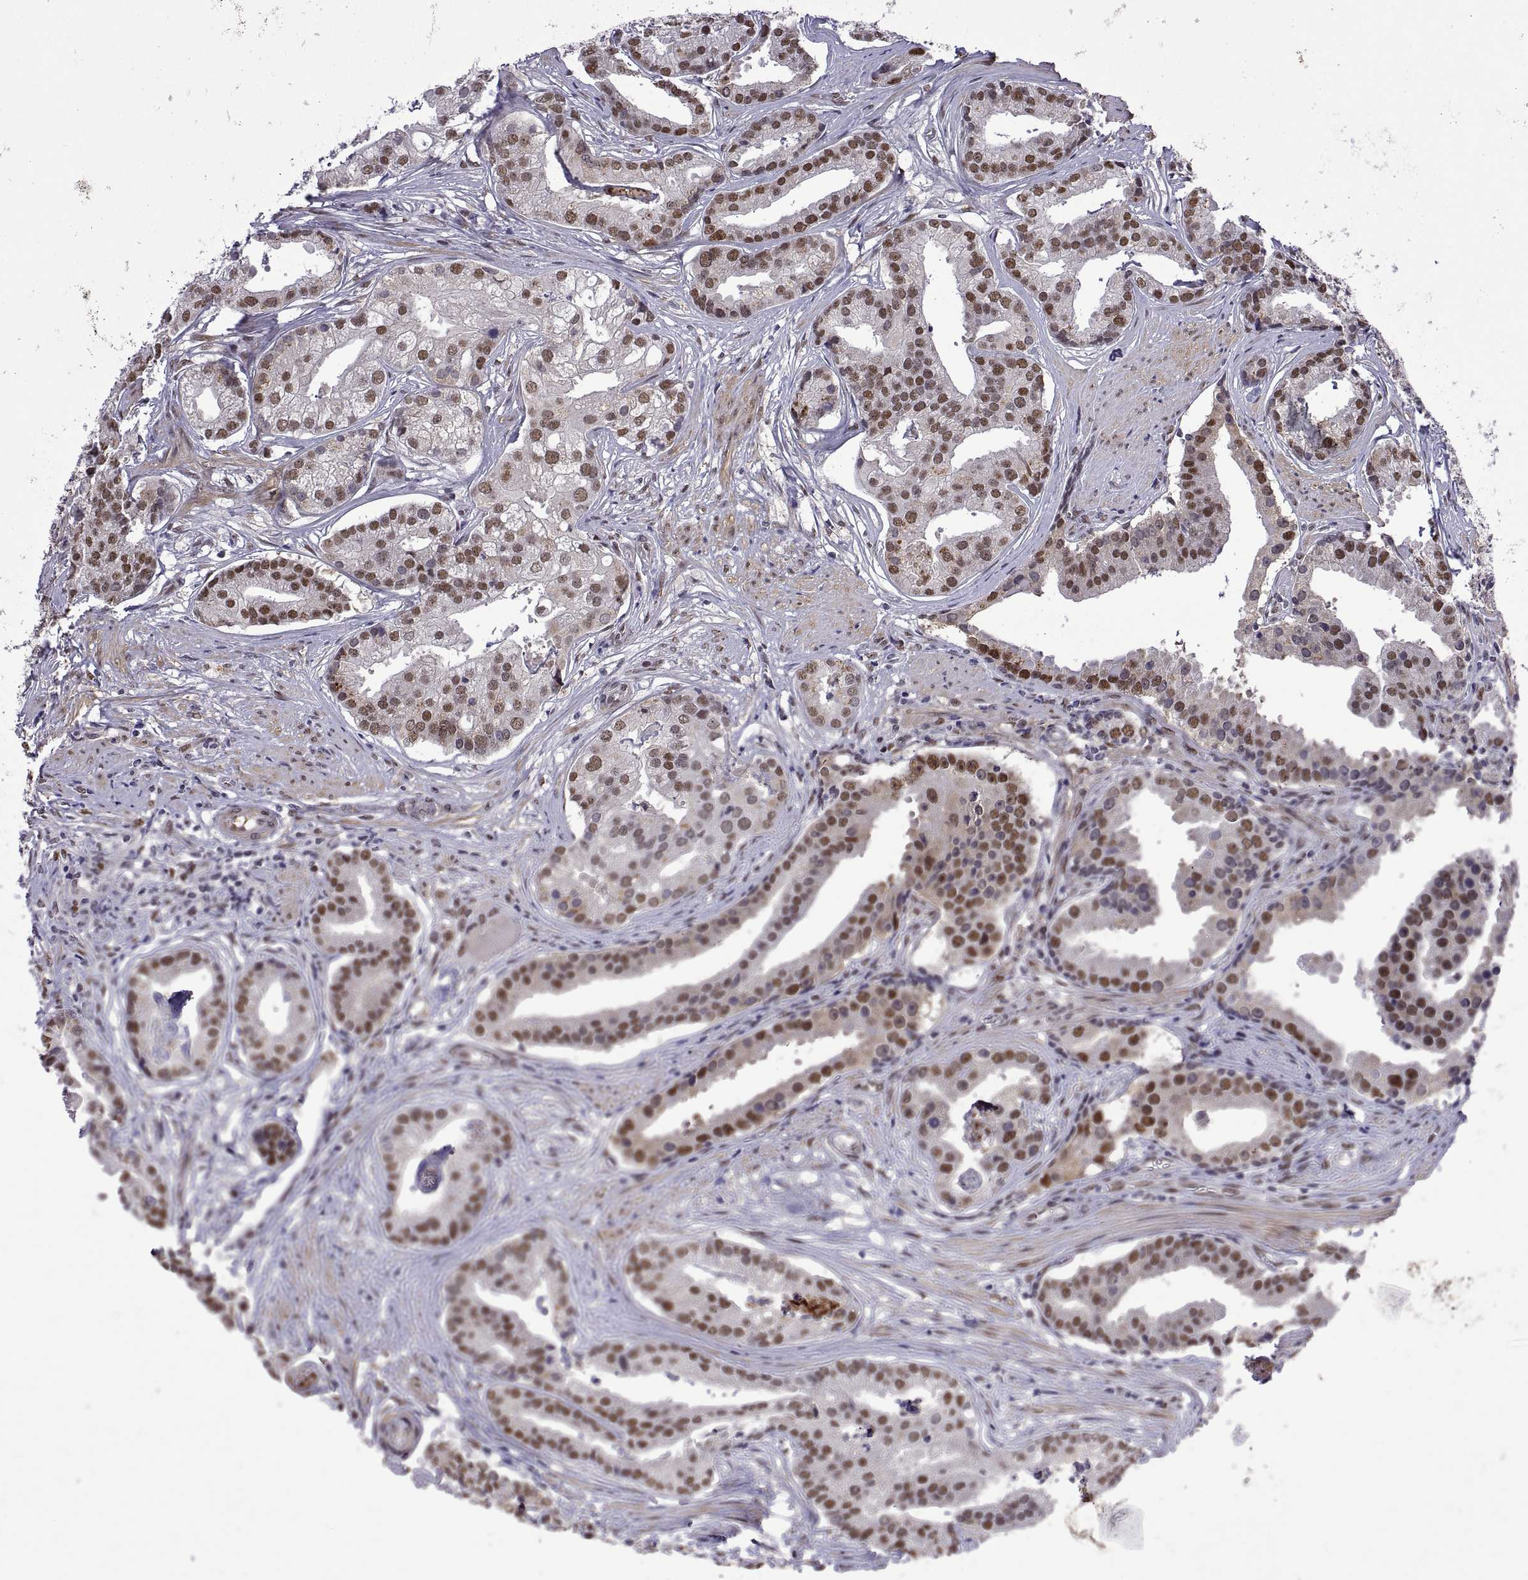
{"staining": {"intensity": "moderate", "quantity": ">75%", "location": "nuclear"}, "tissue": "prostate cancer", "cell_type": "Tumor cells", "image_type": "cancer", "snomed": [{"axis": "morphology", "description": "Adenocarcinoma, NOS"}, {"axis": "topography", "description": "Prostate and seminal vesicle, NOS"}, {"axis": "topography", "description": "Prostate"}], "caption": "About >75% of tumor cells in prostate adenocarcinoma display moderate nuclear protein staining as visualized by brown immunohistochemical staining.", "gene": "NR4A1", "patient": {"sex": "male", "age": 44}}